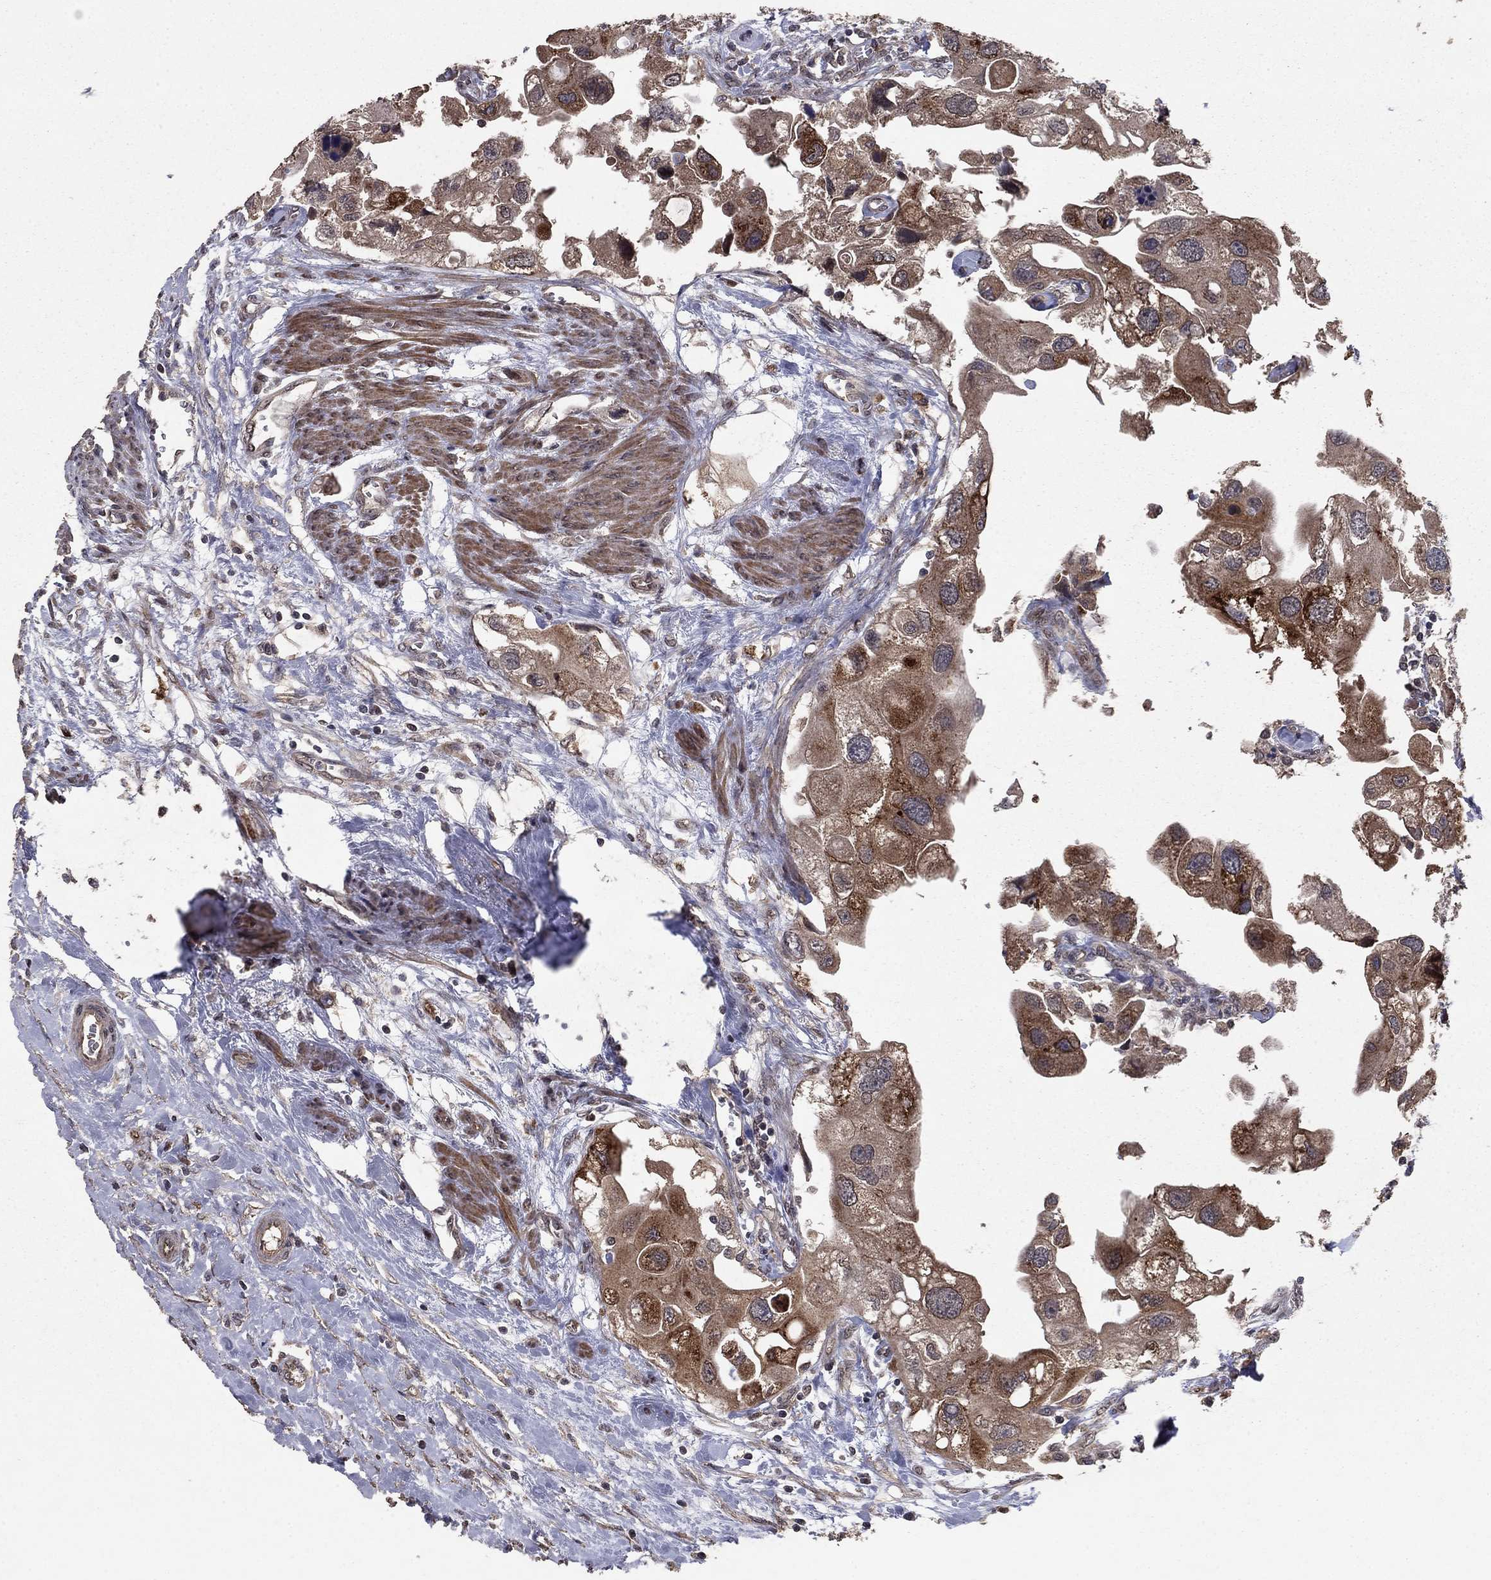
{"staining": {"intensity": "moderate", "quantity": ">75%", "location": "cytoplasmic/membranous"}, "tissue": "urothelial cancer", "cell_type": "Tumor cells", "image_type": "cancer", "snomed": [{"axis": "morphology", "description": "Urothelial carcinoma, High grade"}, {"axis": "topography", "description": "Urinary bladder"}], "caption": "Urothelial carcinoma (high-grade) stained for a protein (brown) exhibits moderate cytoplasmic/membranous positive expression in about >75% of tumor cells.", "gene": "DHRS1", "patient": {"sex": "male", "age": 59}}